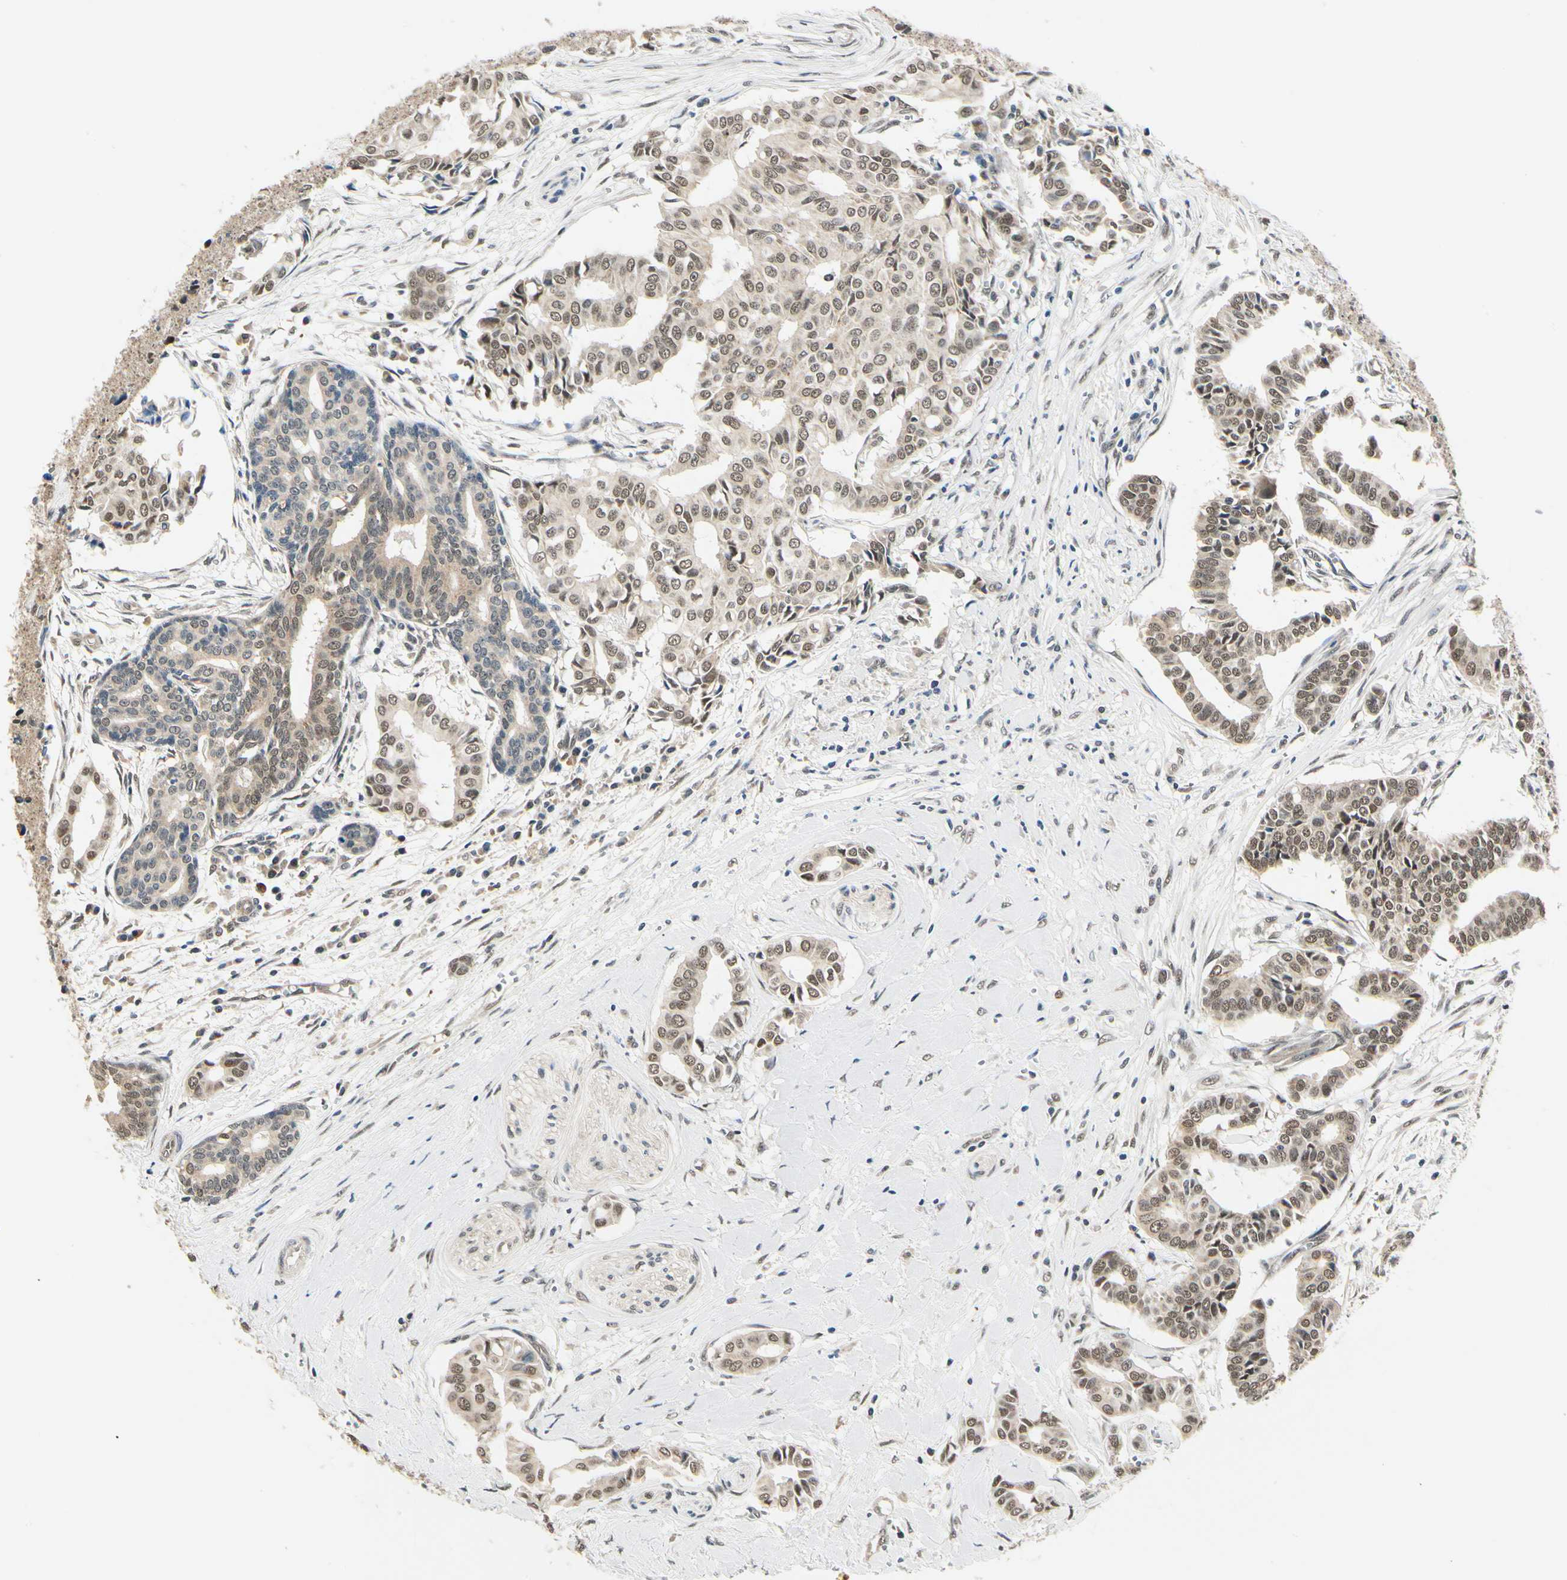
{"staining": {"intensity": "weak", "quantity": "25%-75%", "location": "cytoplasmic/membranous"}, "tissue": "head and neck cancer", "cell_type": "Tumor cells", "image_type": "cancer", "snomed": [{"axis": "morphology", "description": "Adenocarcinoma, NOS"}, {"axis": "topography", "description": "Salivary gland"}, {"axis": "topography", "description": "Head-Neck"}], "caption": "Immunohistochemical staining of head and neck adenocarcinoma shows weak cytoplasmic/membranous protein expression in approximately 25%-75% of tumor cells.", "gene": "PDK2", "patient": {"sex": "female", "age": 59}}